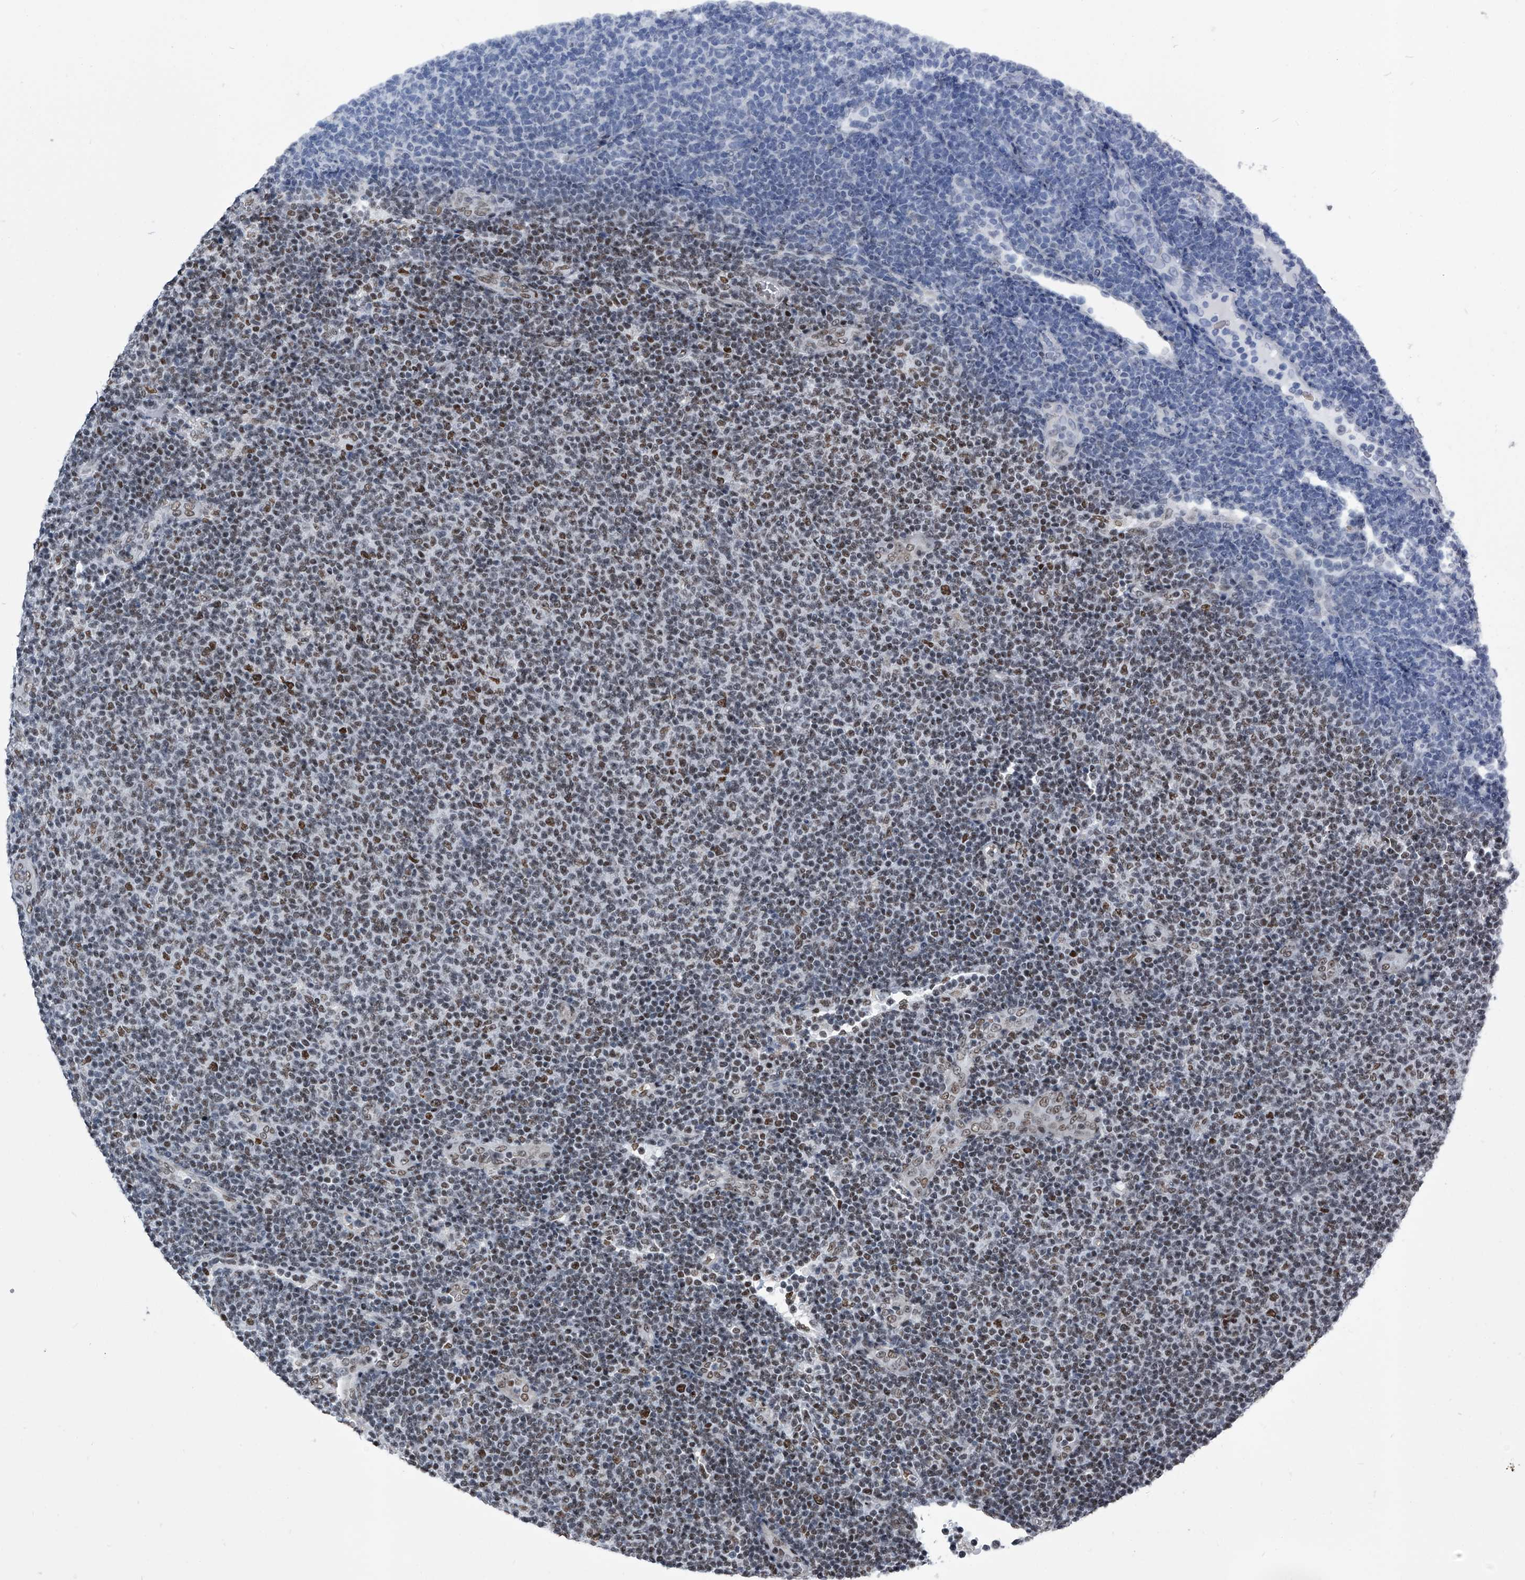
{"staining": {"intensity": "moderate", "quantity": "25%-75%", "location": "nuclear"}, "tissue": "lymphoma", "cell_type": "Tumor cells", "image_type": "cancer", "snomed": [{"axis": "morphology", "description": "Malignant lymphoma, non-Hodgkin's type, Low grade"}, {"axis": "topography", "description": "Lymph node"}], "caption": "Tumor cells display moderate nuclear expression in about 25%-75% of cells in low-grade malignant lymphoma, non-Hodgkin's type.", "gene": "SIM2", "patient": {"sex": "male", "age": 66}}